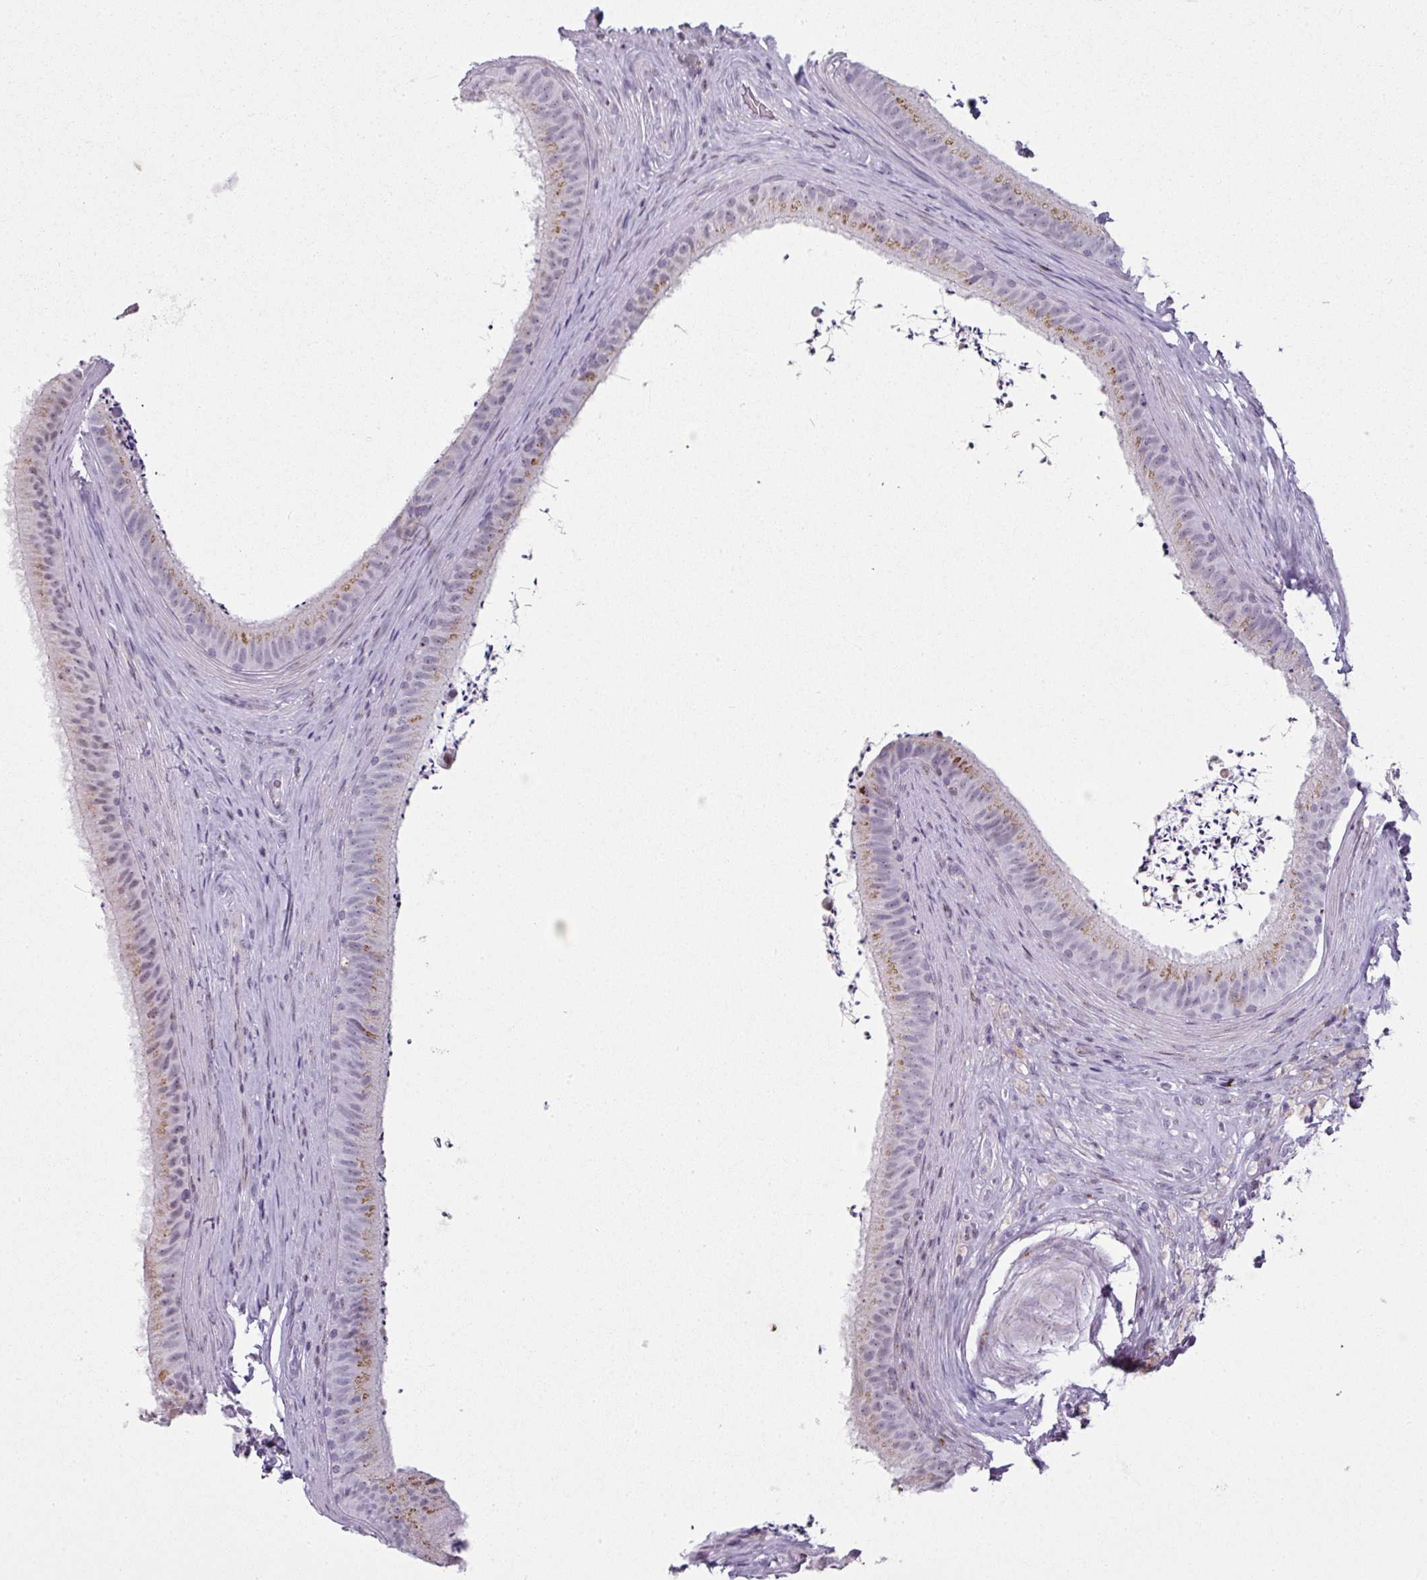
{"staining": {"intensity": "moderate", "quantity": "25%-75%", "location": "cytoplasmic/membranous"}, "tissue": "epididymis", "cell_type": "Glandular cells", "image_type": "normal", "snomed": [{"axis": "morphology", "description": "Normal tissue, NOS"}, {"axis": "topography", "description": "Testis"}, {"axis": "topography", "description": "Epididymis"}], "caption": "Glandular cells demonstrate medium levels of moderate cytoplasmic/membranous expression in about 25%-75% of cells in unremarkable epididymis. (DAB = brown stain, brightfield microscopy at high magnification).", "gene": "SYT8", "patient": {"sex": "male", "age": 41}}